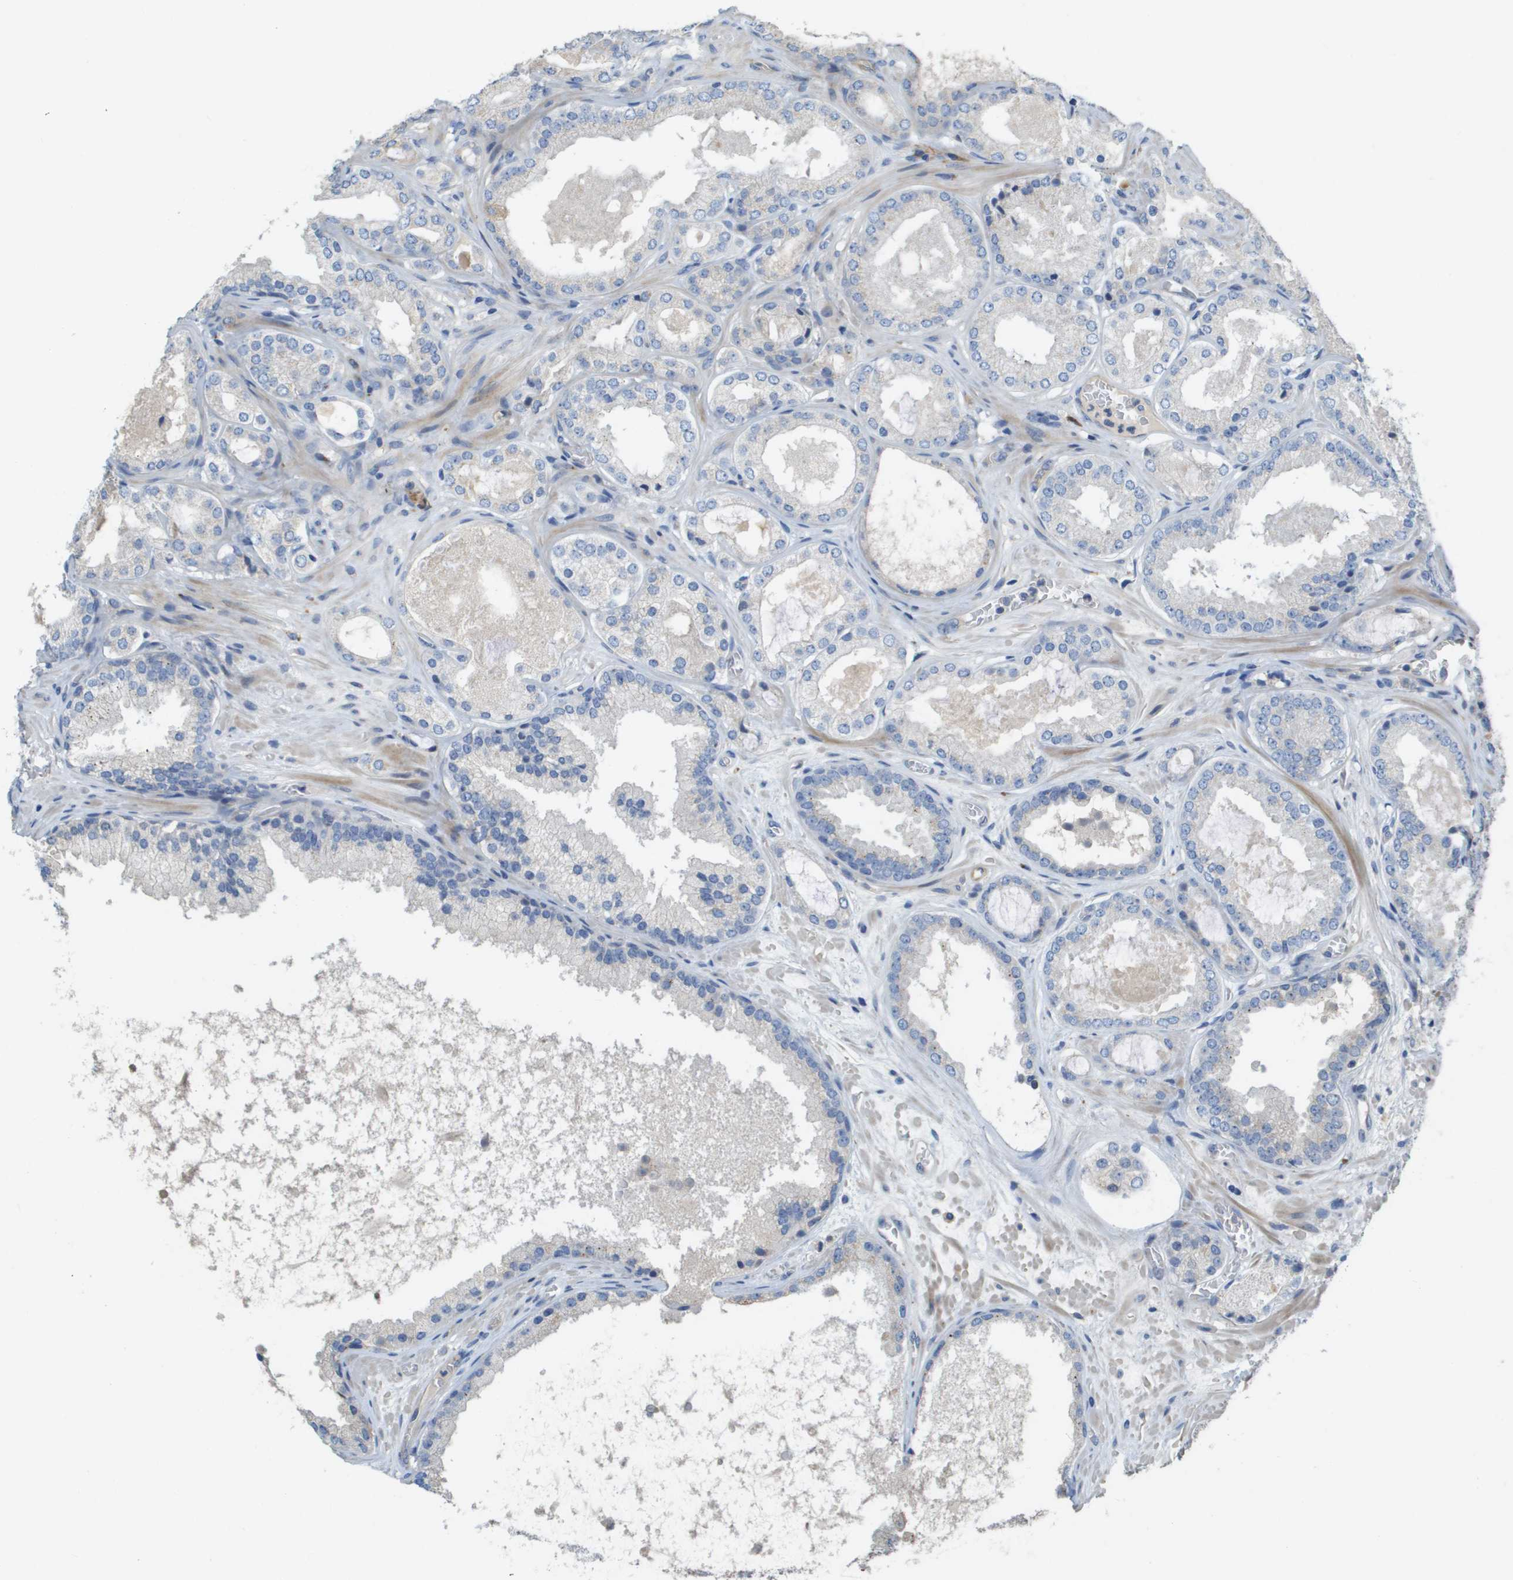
{"staining": {"intensity": "moderate", "quantity": "<25%", "location": "cytoplasmic/membranous"}, "tissue": "prostate cancer", "cell_type": "Tumor cells", "image_type": "cancer", "snomed": [{"axis": "morphology", "description": "Adenocarcinoma, High grade"}, {"axis": "topography", "description": "Prostate"}], "caption": "Tumor cells exhibit moderate cytoplasmic/membranous positivity in about <25% of cells in prostate high-grade adenocarcinoma.", "gene": "CASP10", "patient": {"sex": "male", "age": 65}}